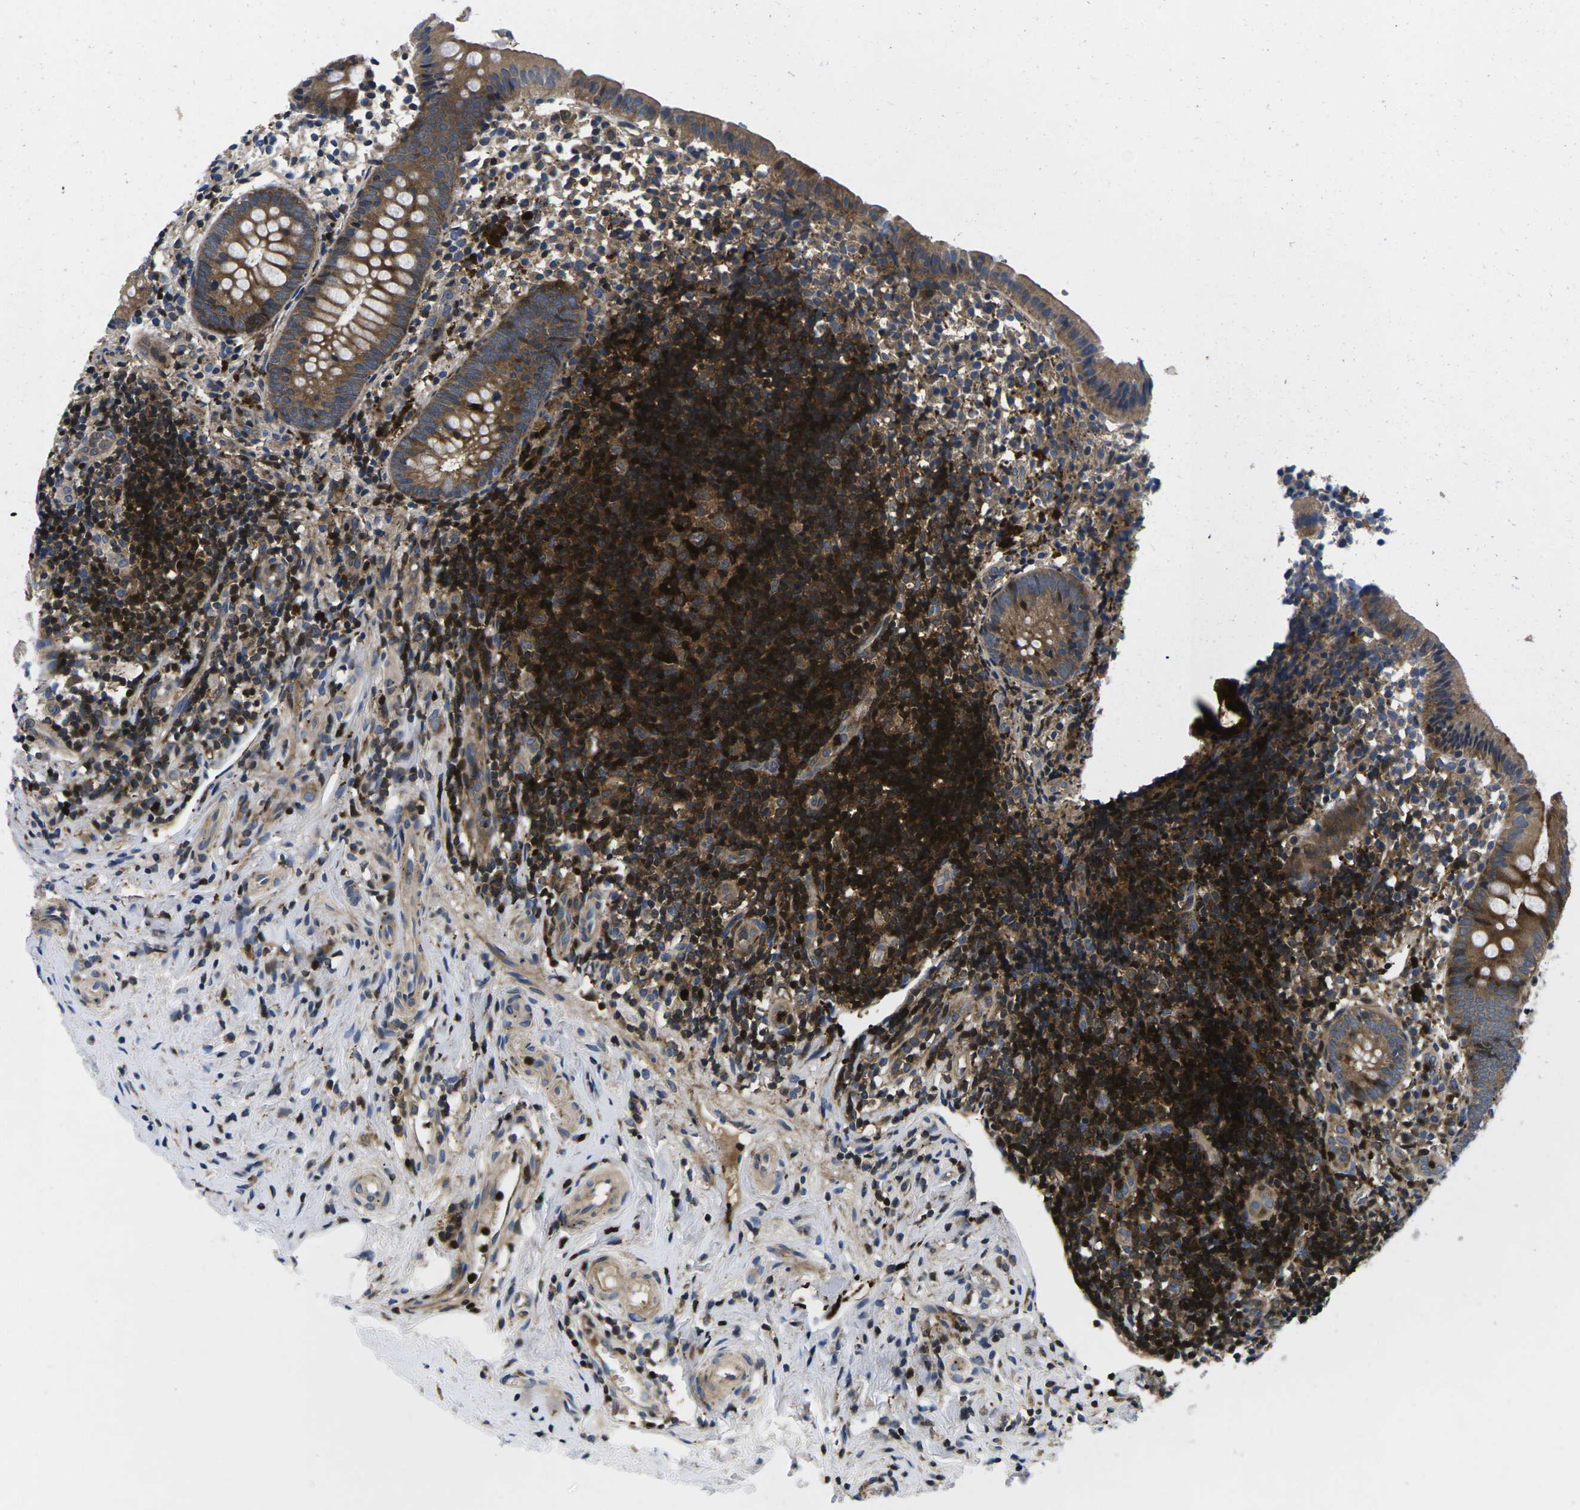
{"staining": {"intensity": "moderate", "quantity": ">75%", "location": "cytoplasmic/membranous"}, "tissue": "appendix", "cell_type": "Glandular cells", "image_type": "normal", "snomed": [{"axis": "morphology", "description": "Normal tissue, NOS"}, {"axis": "topography", "description": "Appendix"}], "caption": "Immunohistochemistry of normal appendix displays medium levels of moderate cytoplasmic/membranous positivity in about >75% of glandular cells.", "gene": "PLCE1", "patient": {"sex": "female", "age": 20}}